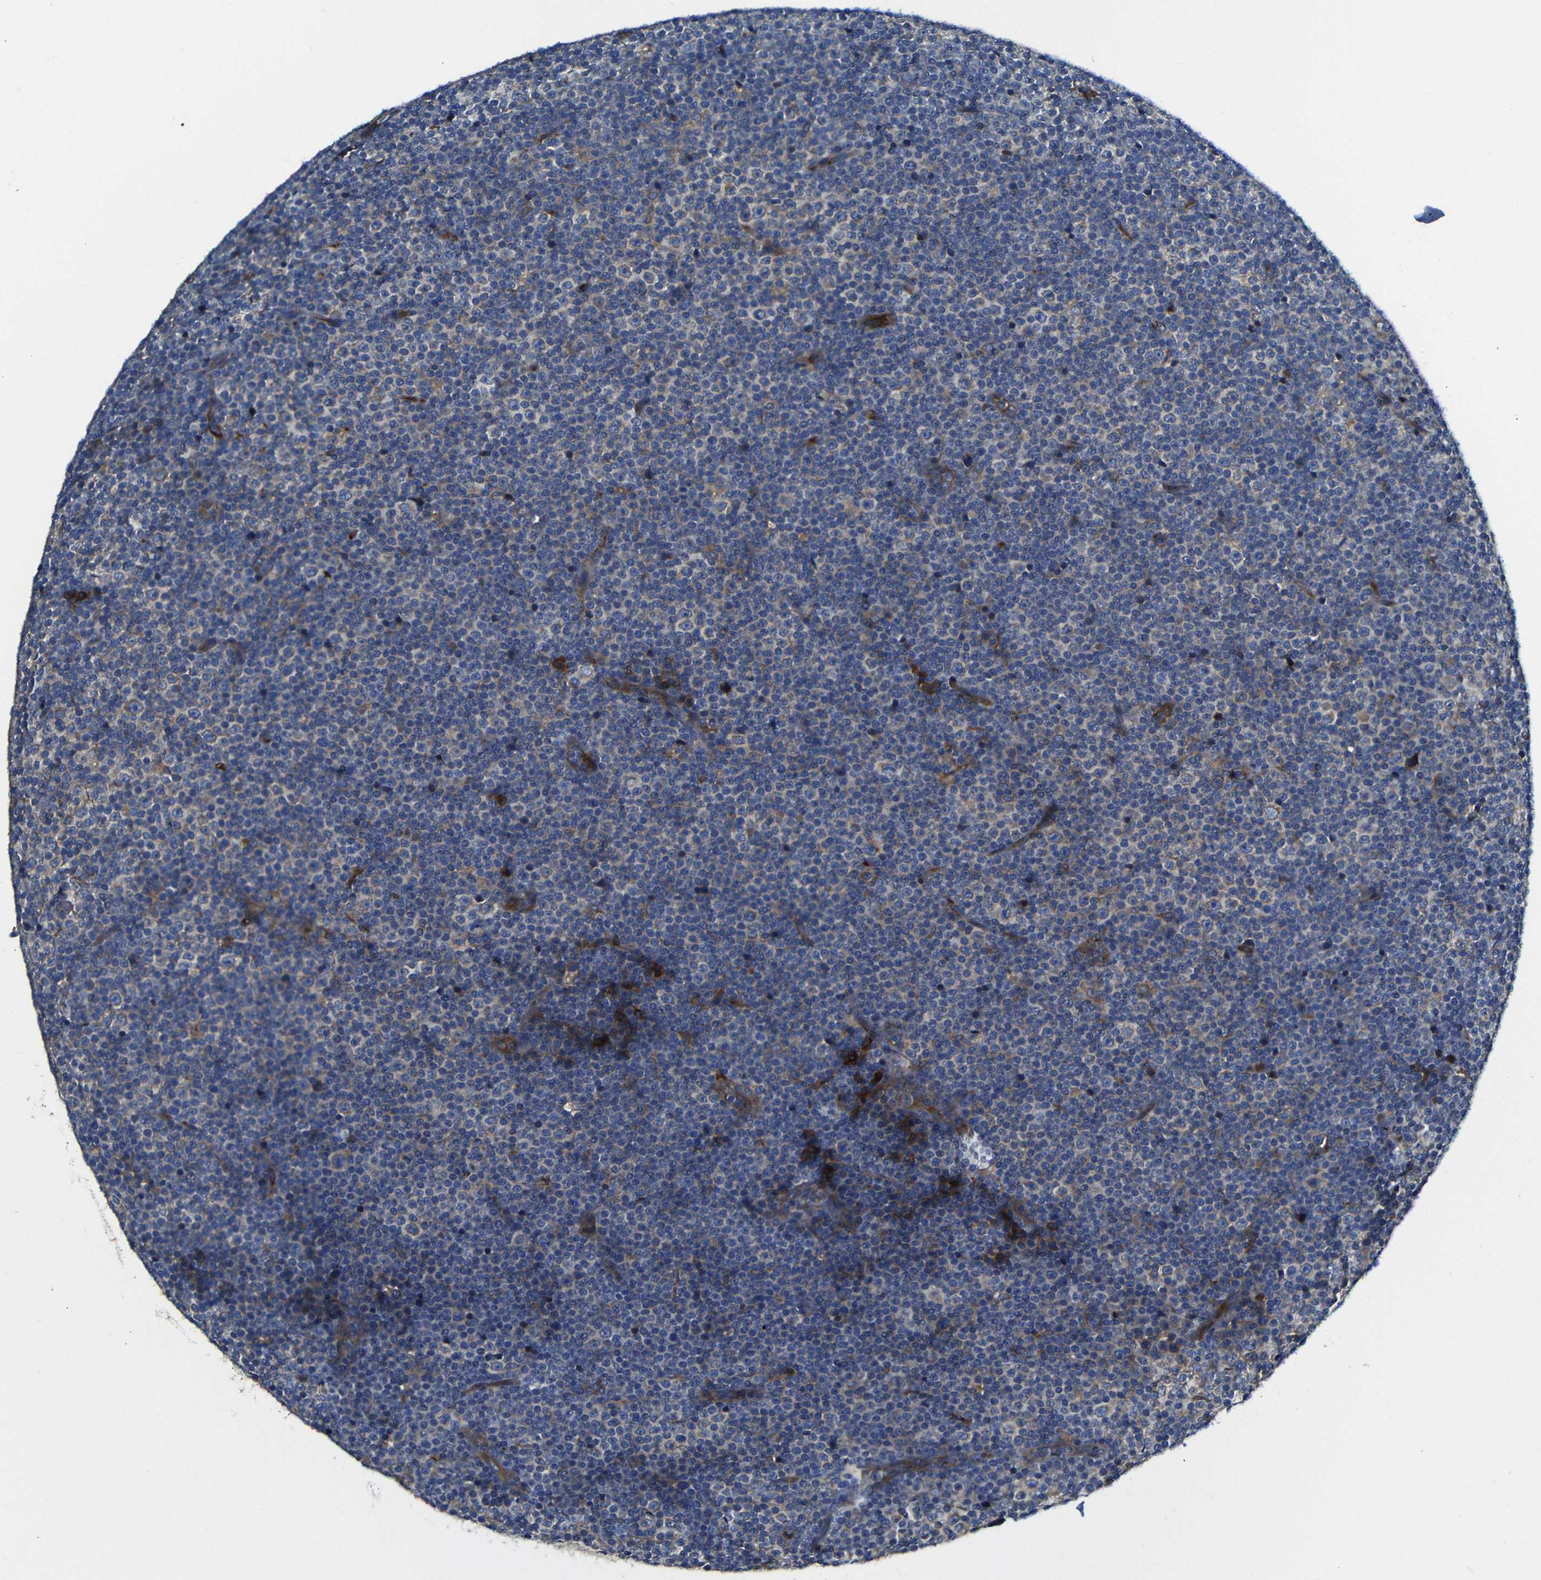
{"staining": {"intensity": "weak", "quantity": "25%-75%", "location": "cytoplasmic/membranous"}, "tissue": "lymphoma", "cell_type": "Tumor cells", "image_type": "cancer", "snomed": [{"axis": "morphology", "description": "Malignant lymphoma, non-Hodgkin's type, Low grade"}, {"axis": "topography", "description": "Lymph node"}], "caption": "The micrograph shows immunohistochemical staining of lymphoma. There is weak cytoplasmic/membranous staining is seen in approximately 25%-75% of tumor cells. Nuclei are stained in blue.", "gene": "CLCC1", "patient": {"sex": "female", "age": 67}}